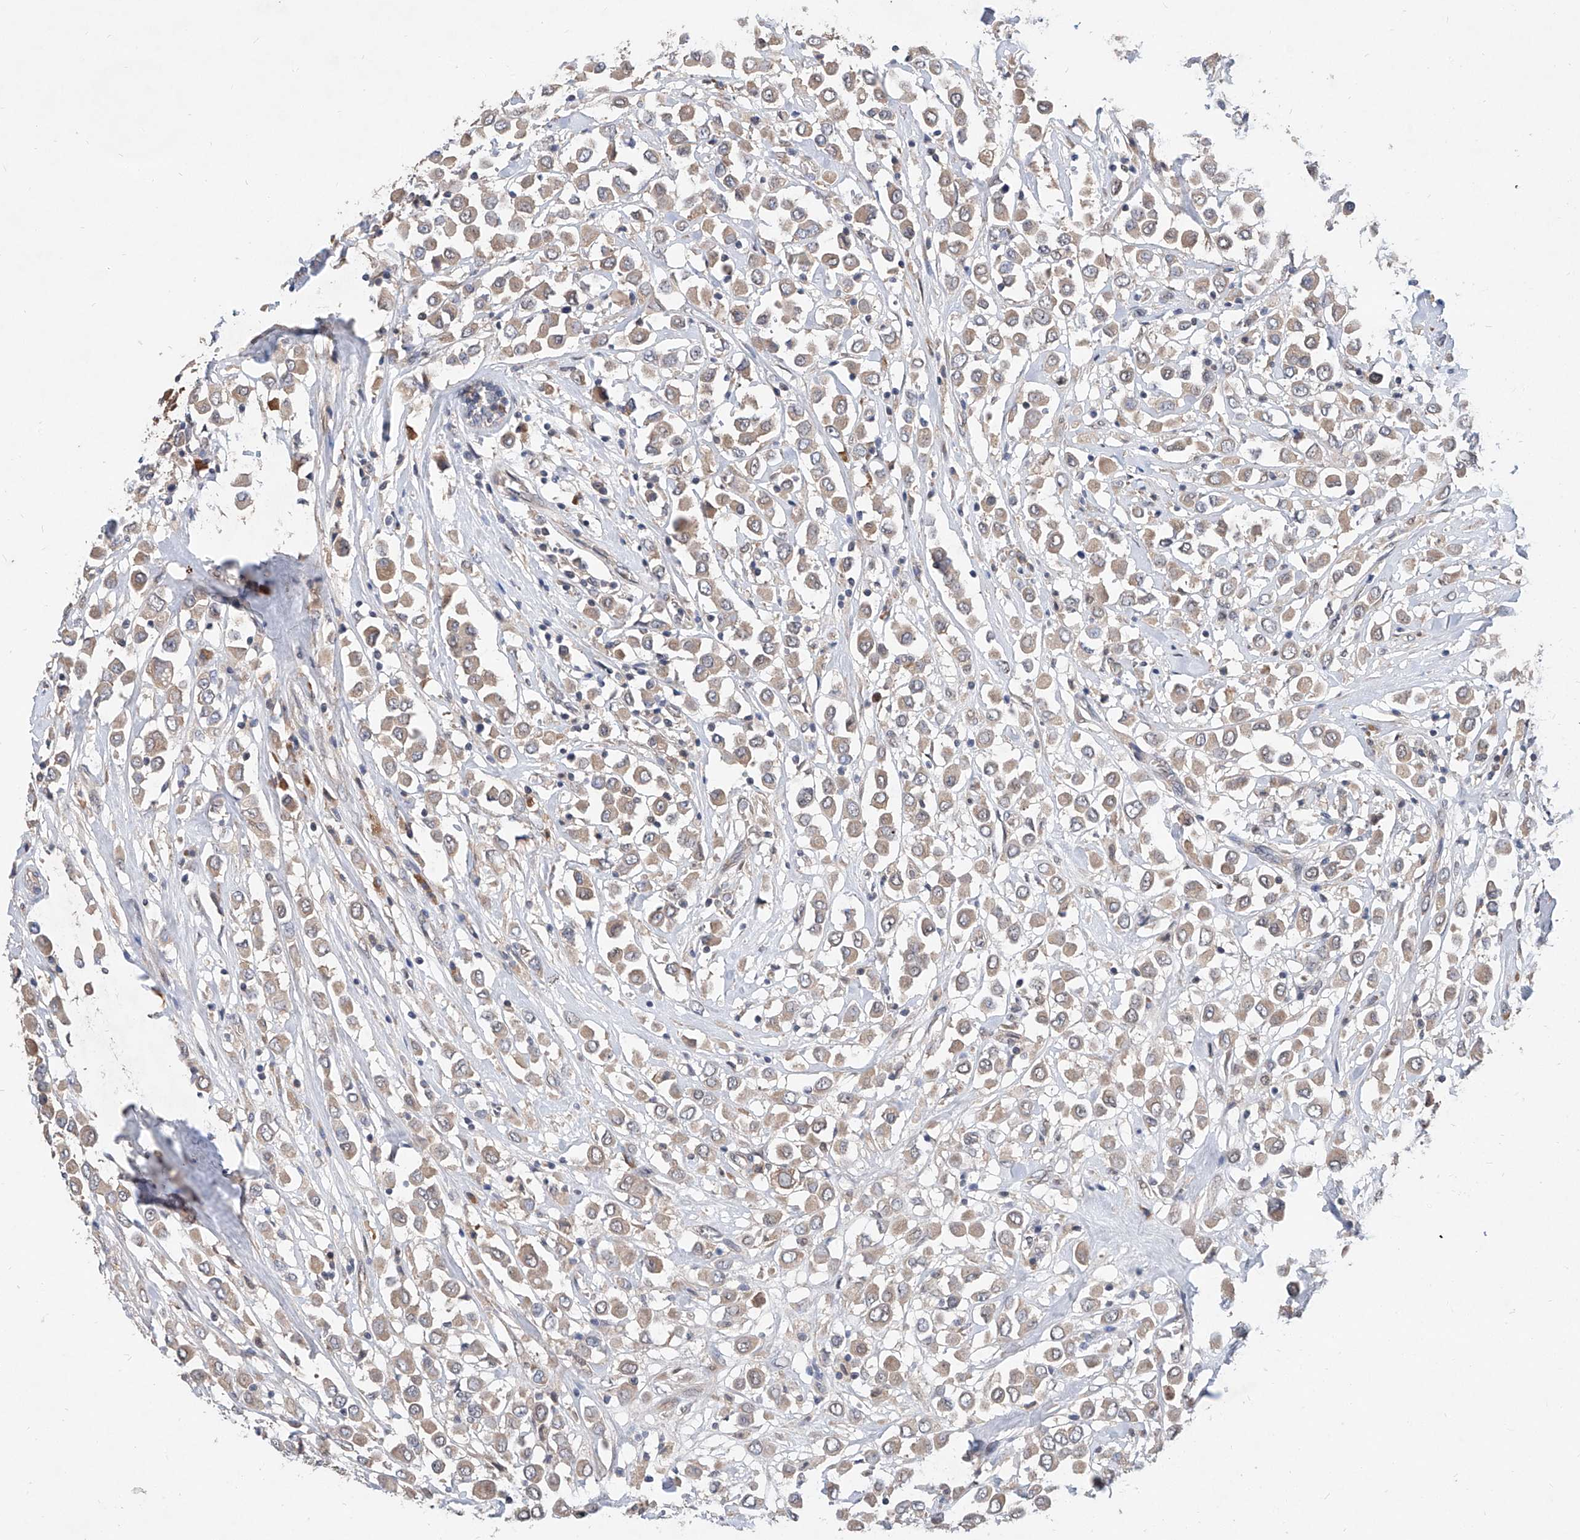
{"staining": {"intensity": "weak", "quantity": "25%-75%", "location": "cytoplasmic/membranous"}, "tissue": "breast cancer", "cell_type": "Tumor cells", "image_type": "cancer", "snomed": [{"axis": "morphology", "description": "Duct carcinoma"}, {"axis": "topography", "description": "Breast"}], "caption": "DAB (3,3'-diaminobenzidine) immunohistochemical staining of human intraductal carcinoma (breast) exhibits weak cytoplasmic/membranous protein positivity in about 25%-75% of tumor cells.", "gene": "CARMIL3", "patient": {"sex": "female", "age": 61}}